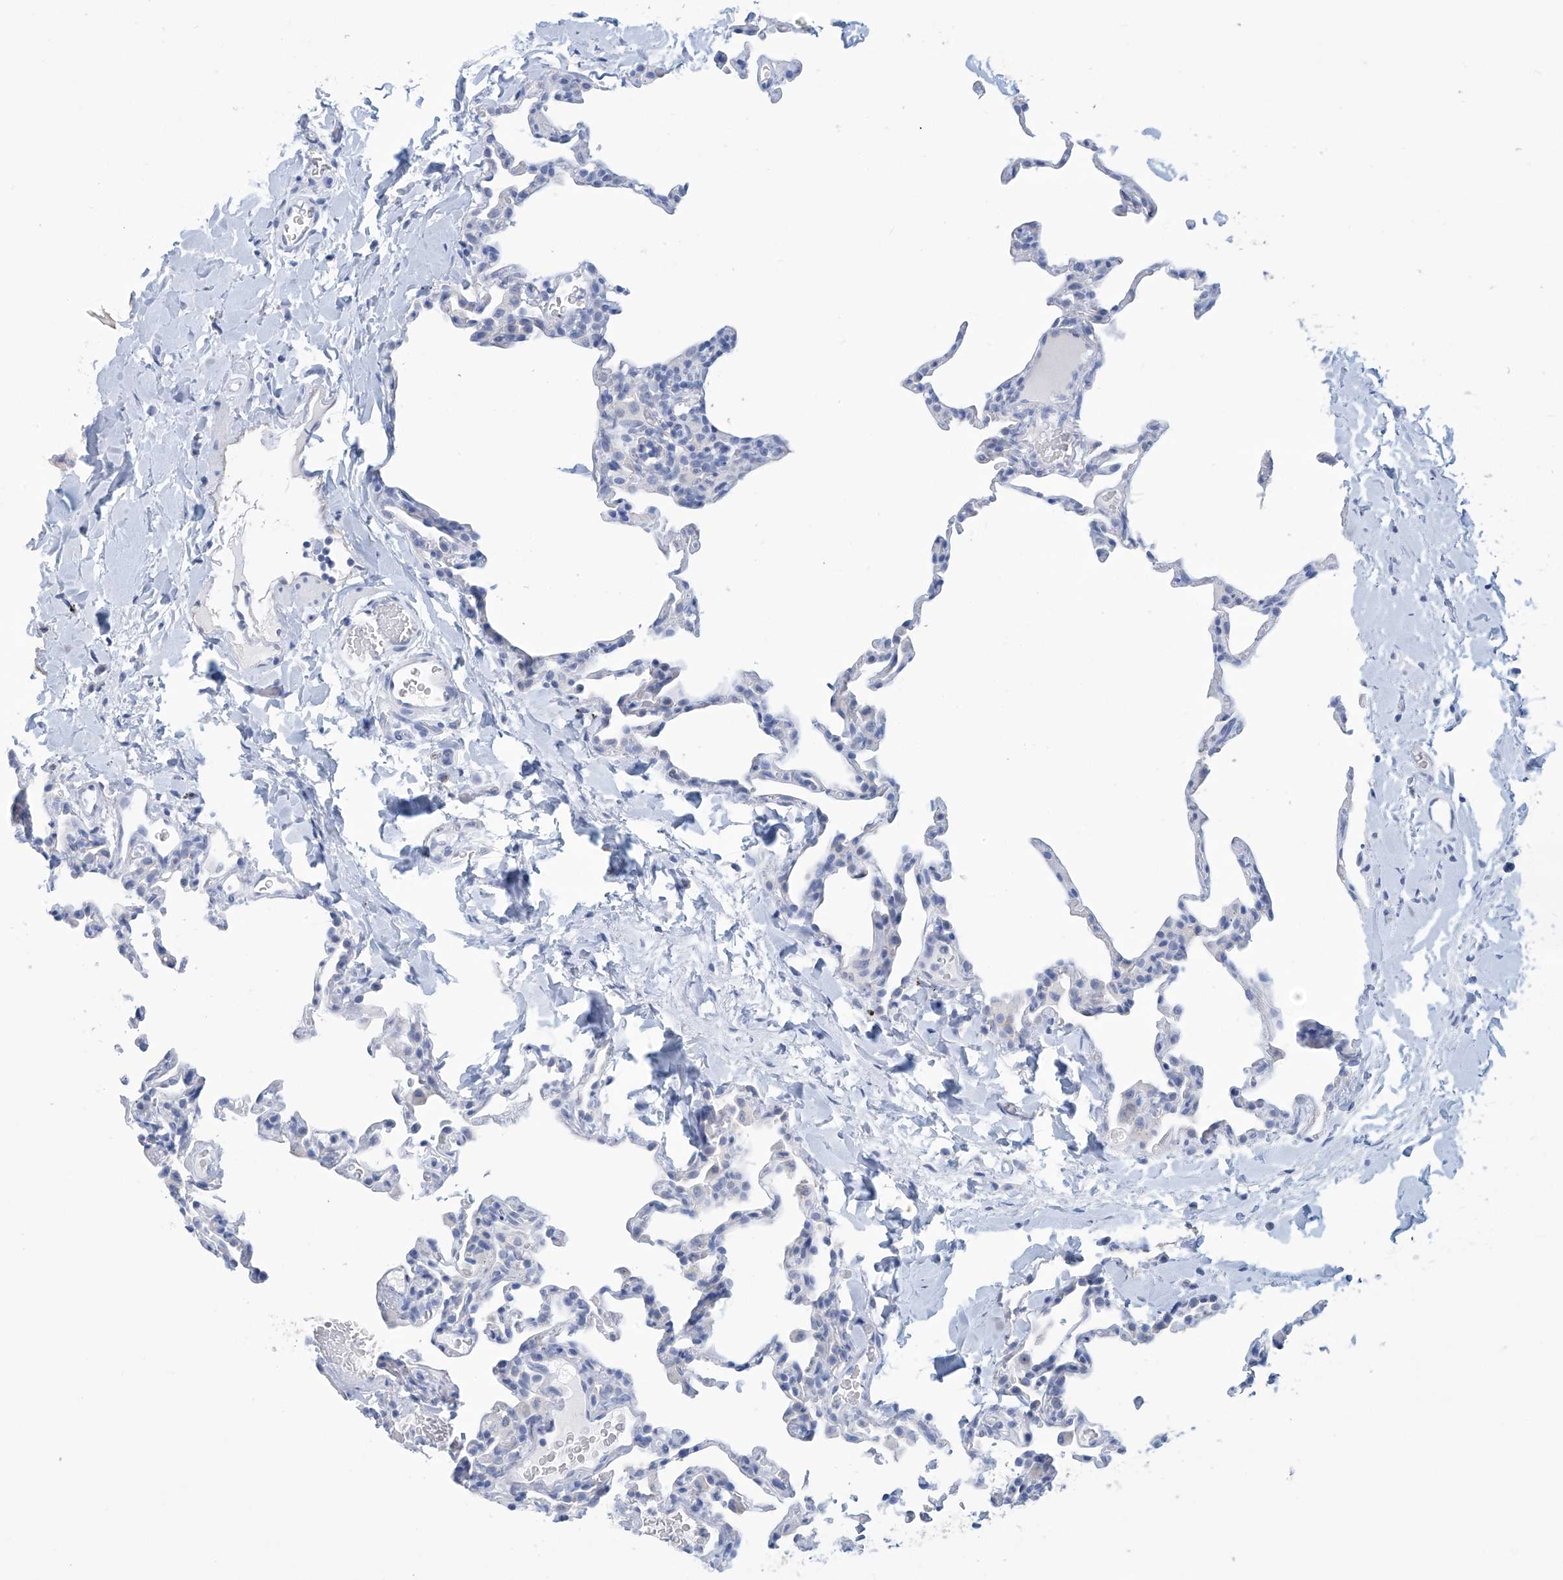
{"staining": {"intensity": "negative", "quantity": "none", "location": "none"}, "tissue": "lung", "cell_type": "Alveolar cells", "image_type": "normal", "snomed": [{"axis": "morphology", "description": "Normal tissue, NOS"}, {"axis": "topography", "description": "Lung"}], "caption": "IHC image of unremarkable lung stained for a protein (brown), which exhibits no expression in alveolar cells. The staining is performed using DAB brown chromogen with nuclei counter-stained in using hematoxylin.", "gene": "DSP", "patient": {"sex": "male", "age": 20}}